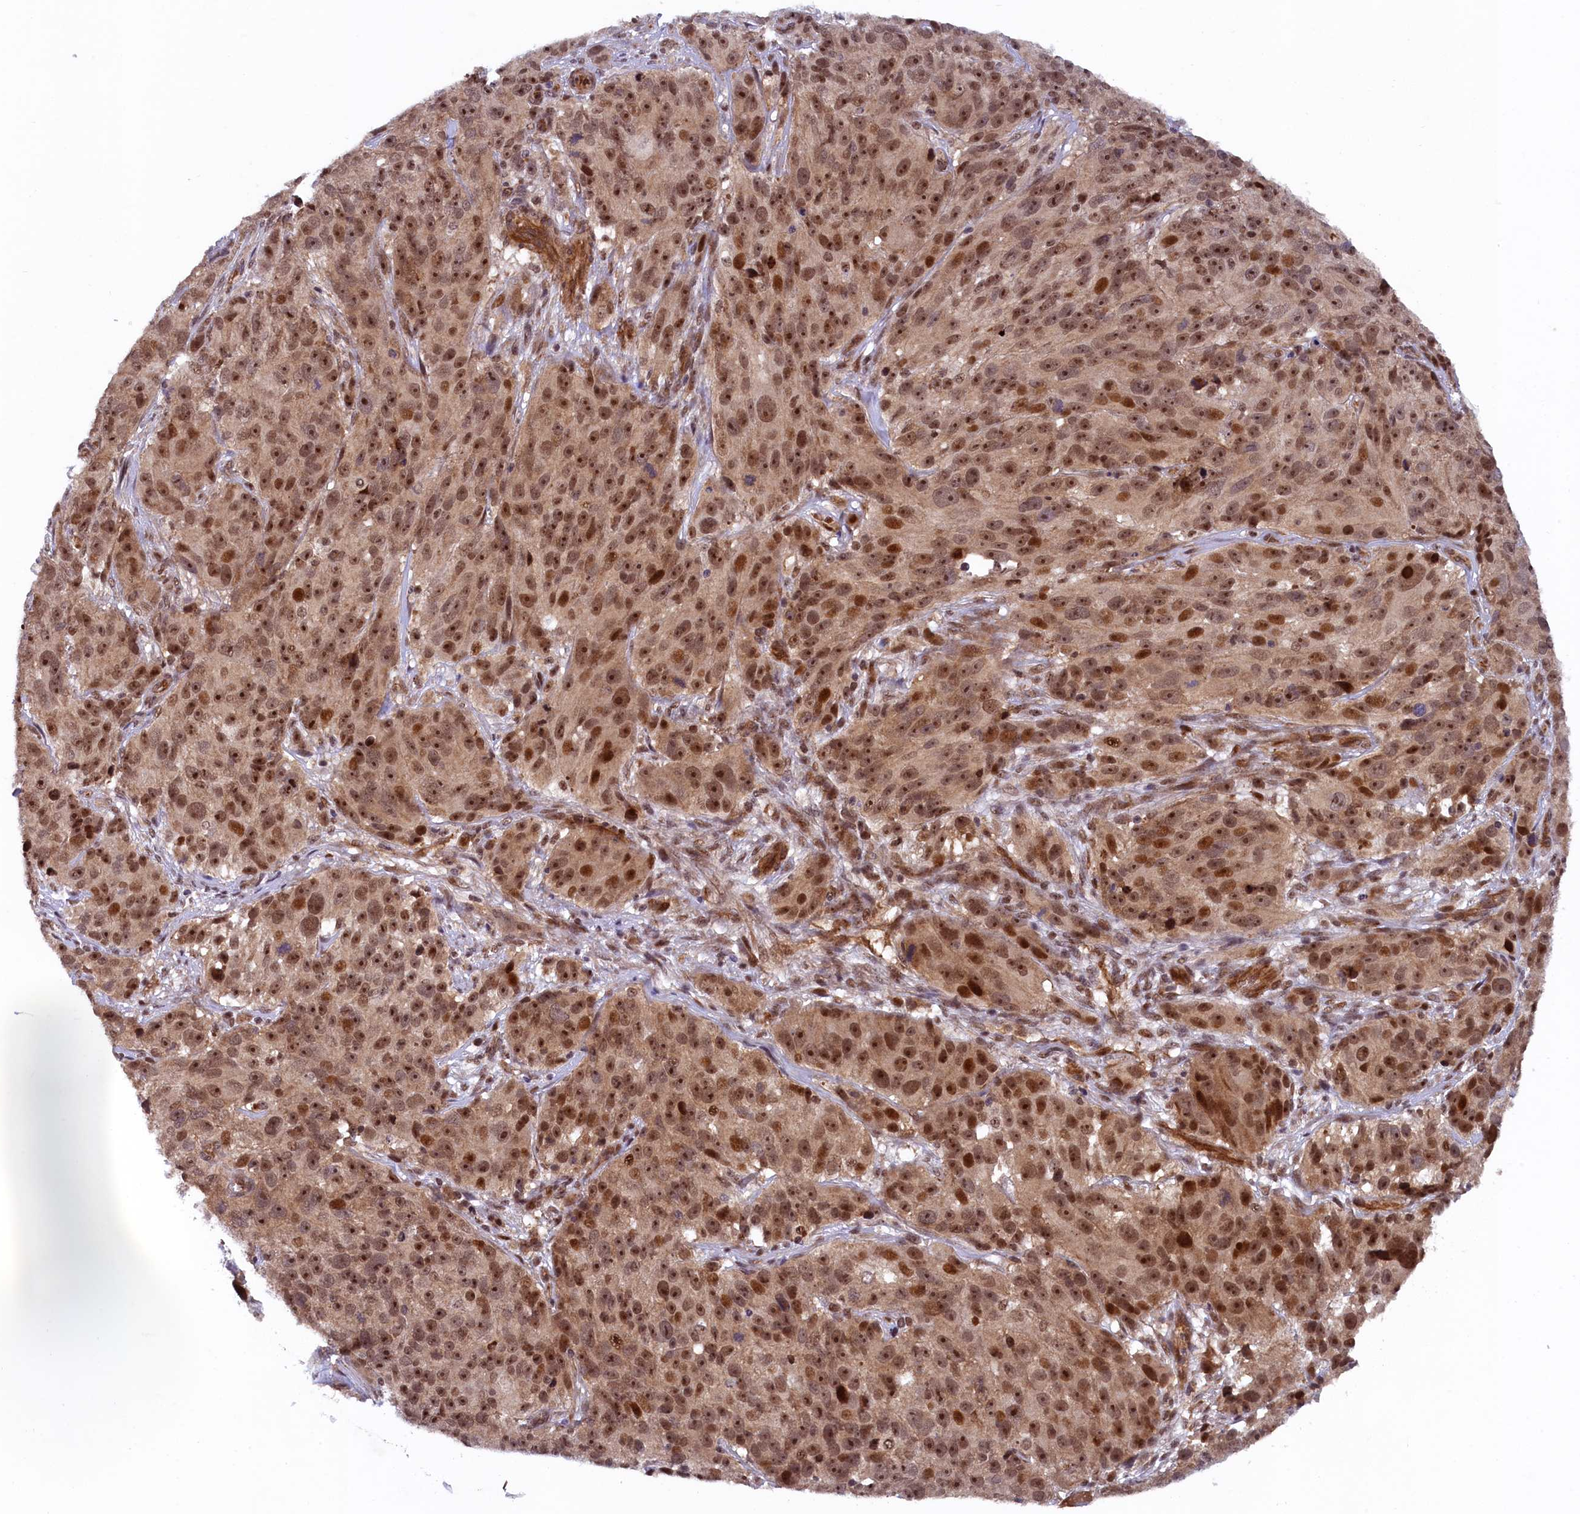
{"staining": {"intensity": "moderate", "quantity": ">75%", "location": "nuclear"}, "tissue": "melanoma", "cell_type": "Tumor cells", "image_type": "cancer", "snomed": [{"axis": "morphology", "description": "Malignant melanoma, NOS"}, {"axis": "topography", "description": "Skin"}], "caption": "Tumor cells exhibit moderate nuclear positivity in approximately >75% of cells in malignant melanoma.", "gene": "ARL14EP", "patient": {"sex": "male", "age": 84}}